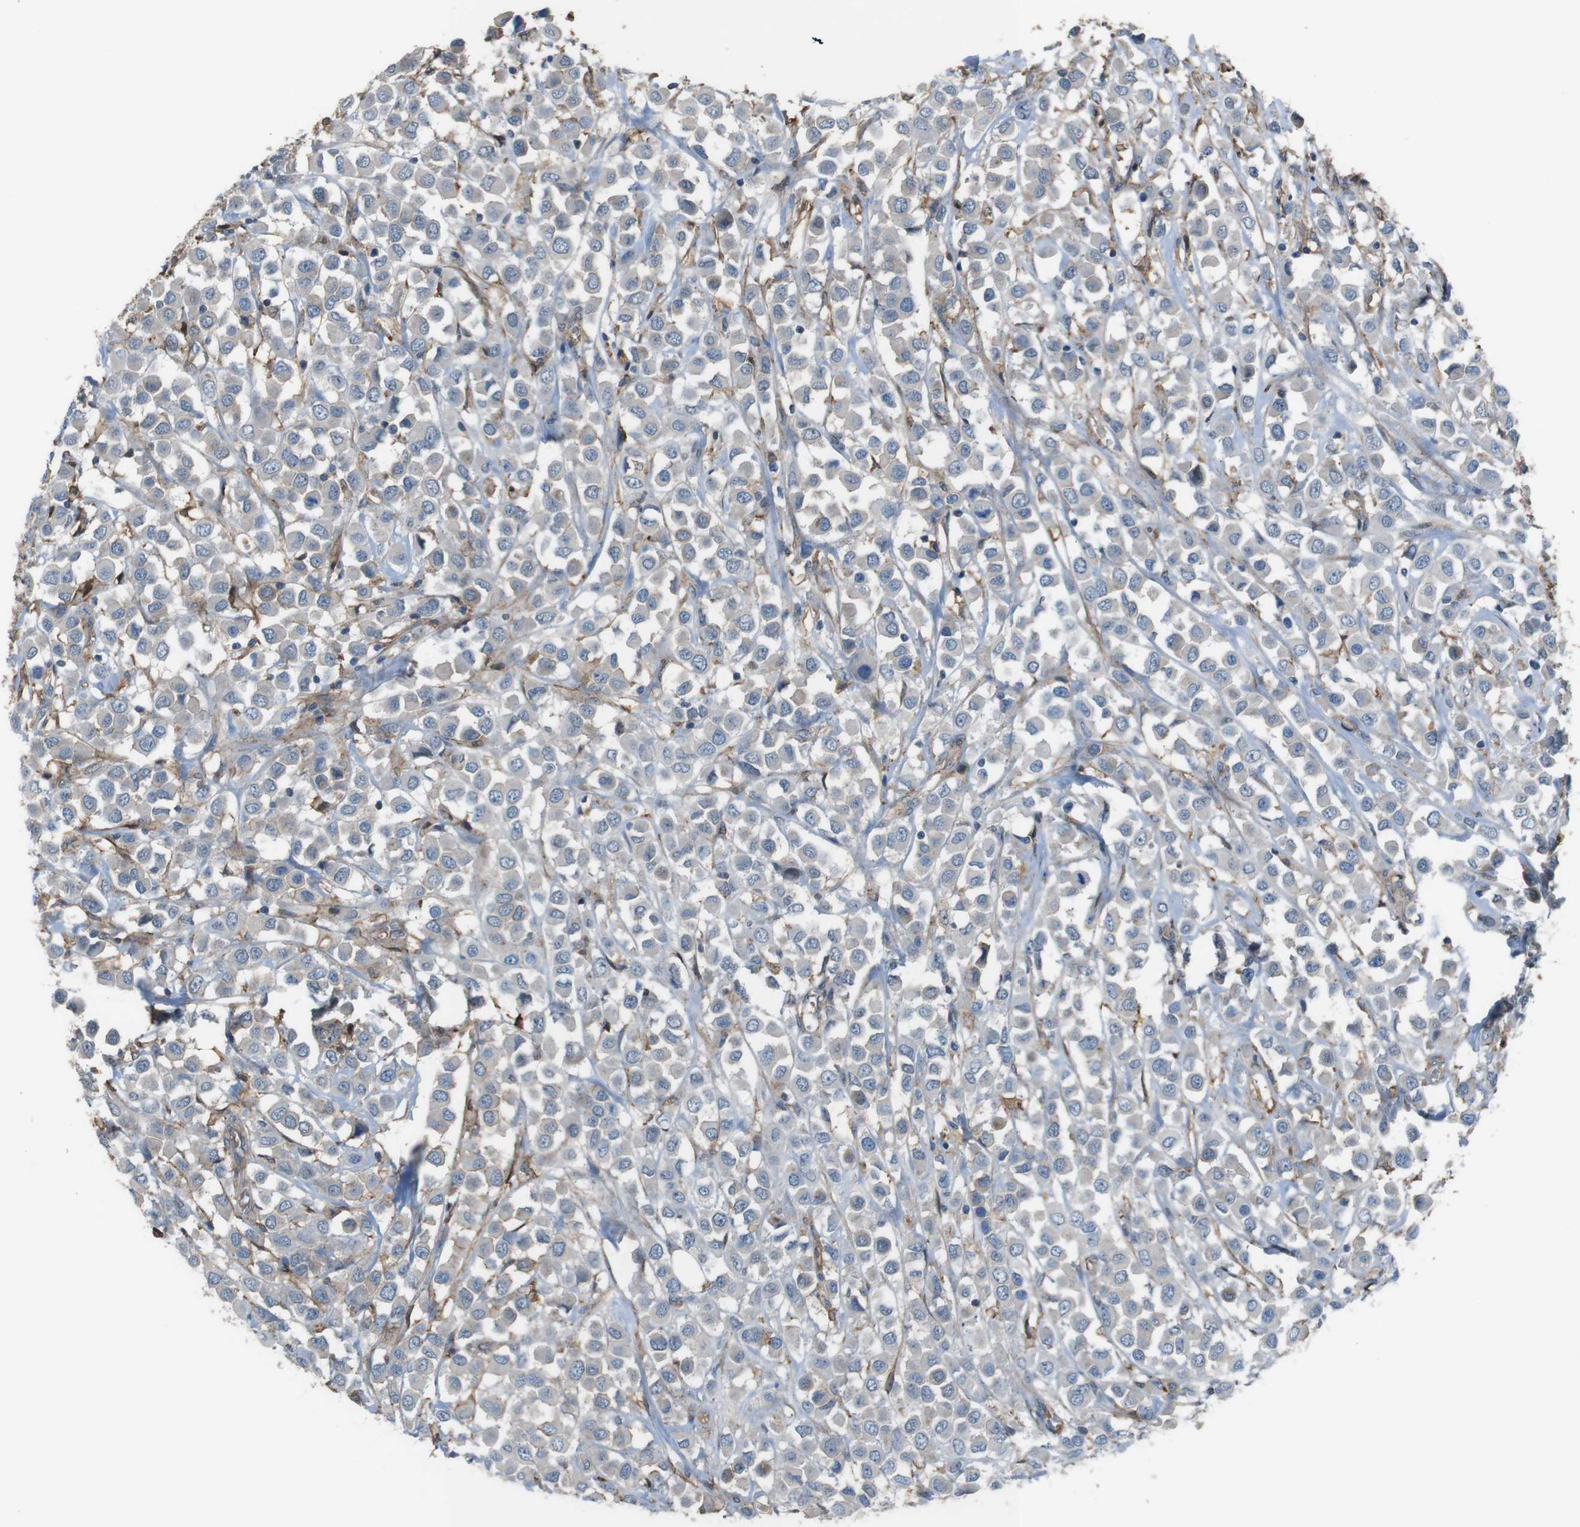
{"staining": {"intensity": "negative", "quantity": "none", "location": "none"}, "tissue": "breast cancer", "cell_type": "Tumor cells", "image_type": "cancer", "snomed": [{"axis": "morphology", "description": "Duct carcinoma"}, {"axis": "topography", "description": "Breast"}], "caption": "An immunohistochemistry micrograph of breast infiltrating ductal carcinoma is shown. There is no staining in tumor cells of breast infiltrating ductal carcinoma. Nuclei are stained in blue.", "gene": "ATP2B1", "patient": {"sex": "female", "age": 61}}